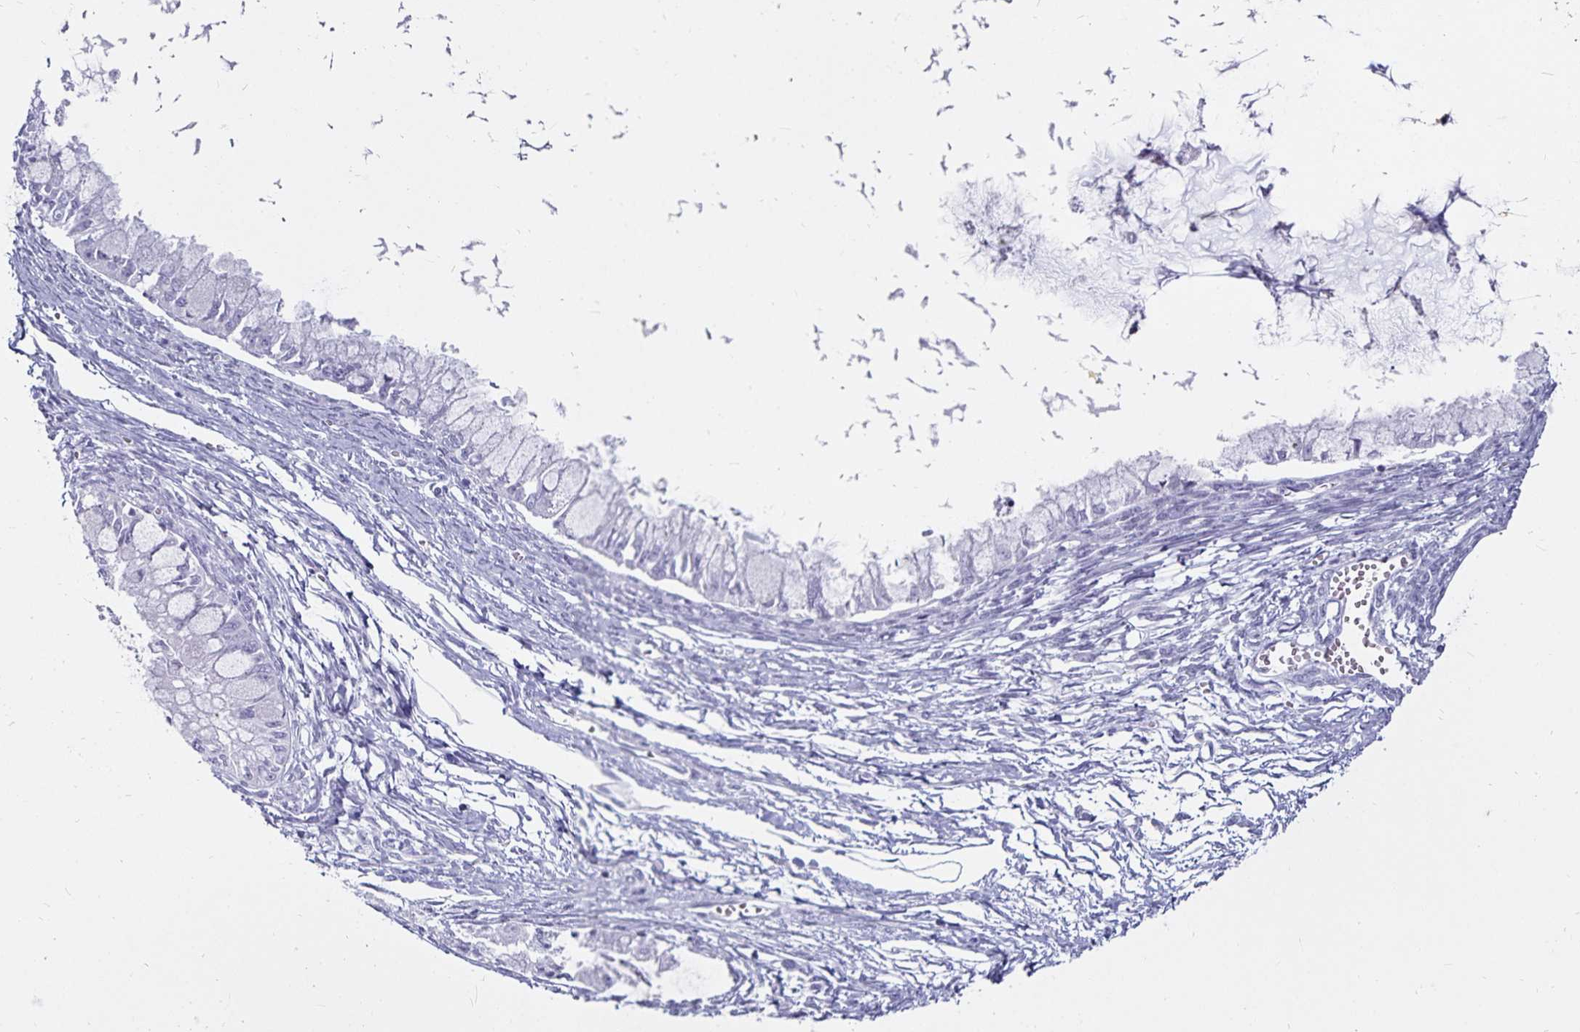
{"staining": {"intensity": "negative", "quantity": "none", "location": "none"}, "tissue": "ovarian cancer", "cell_type": "Tumor cells", "image_type": "cancer", "snomed": [{"axis": "morphology", "description": "Cystadenocarcinoma, mucinous, NOS"}, {"axis": "topography", "description": "Ovary"}], "caption": "Image shows no protein staining in tumor cells of ovarian mucinous cystadenocarcinoma tissue.", "gene": "DEFA6", "patient": {"sex": "female", "age": 34}}